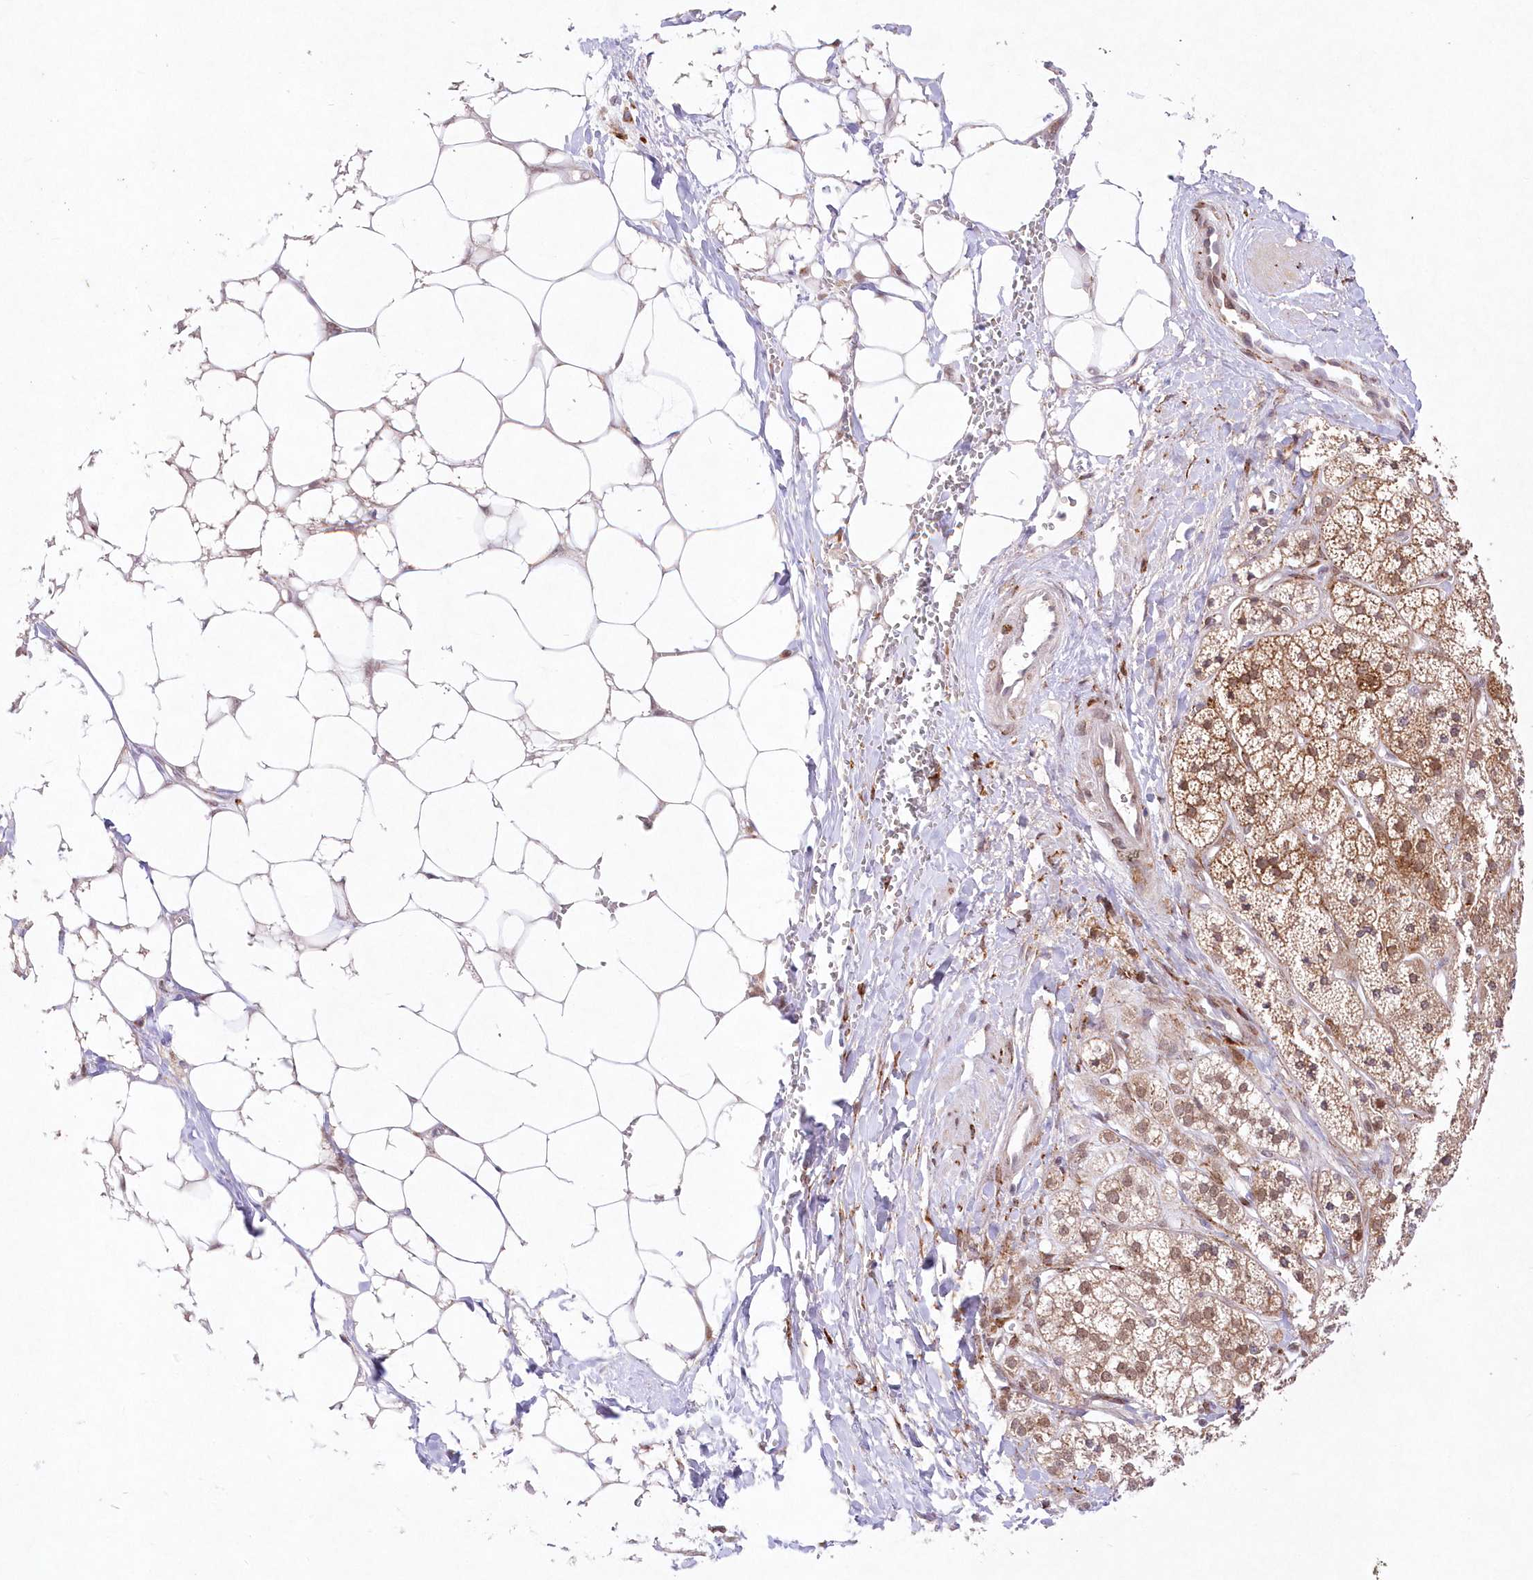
{"staining": {"intensity": "moderate", "quantity": ">75%", "location": "cytoplasmic/membranous,nuclear"}, "tissue": "adrenal gland", "cell_type": "Glandular cells", "image_type": "normal", "snomed": [{"axis": "morphology", "description": "Normal tissue, NOS"}, {"axis": "topography", "description": "Adrenal gland"}], "caption": "Protein staining of benign adrenal gland shows moderate cytoplasmic/membranous,nuclear staining in approximately >75% of glandular cells.", "gene": "LDB1", "patient": {"sex": "male", "age": 56}}